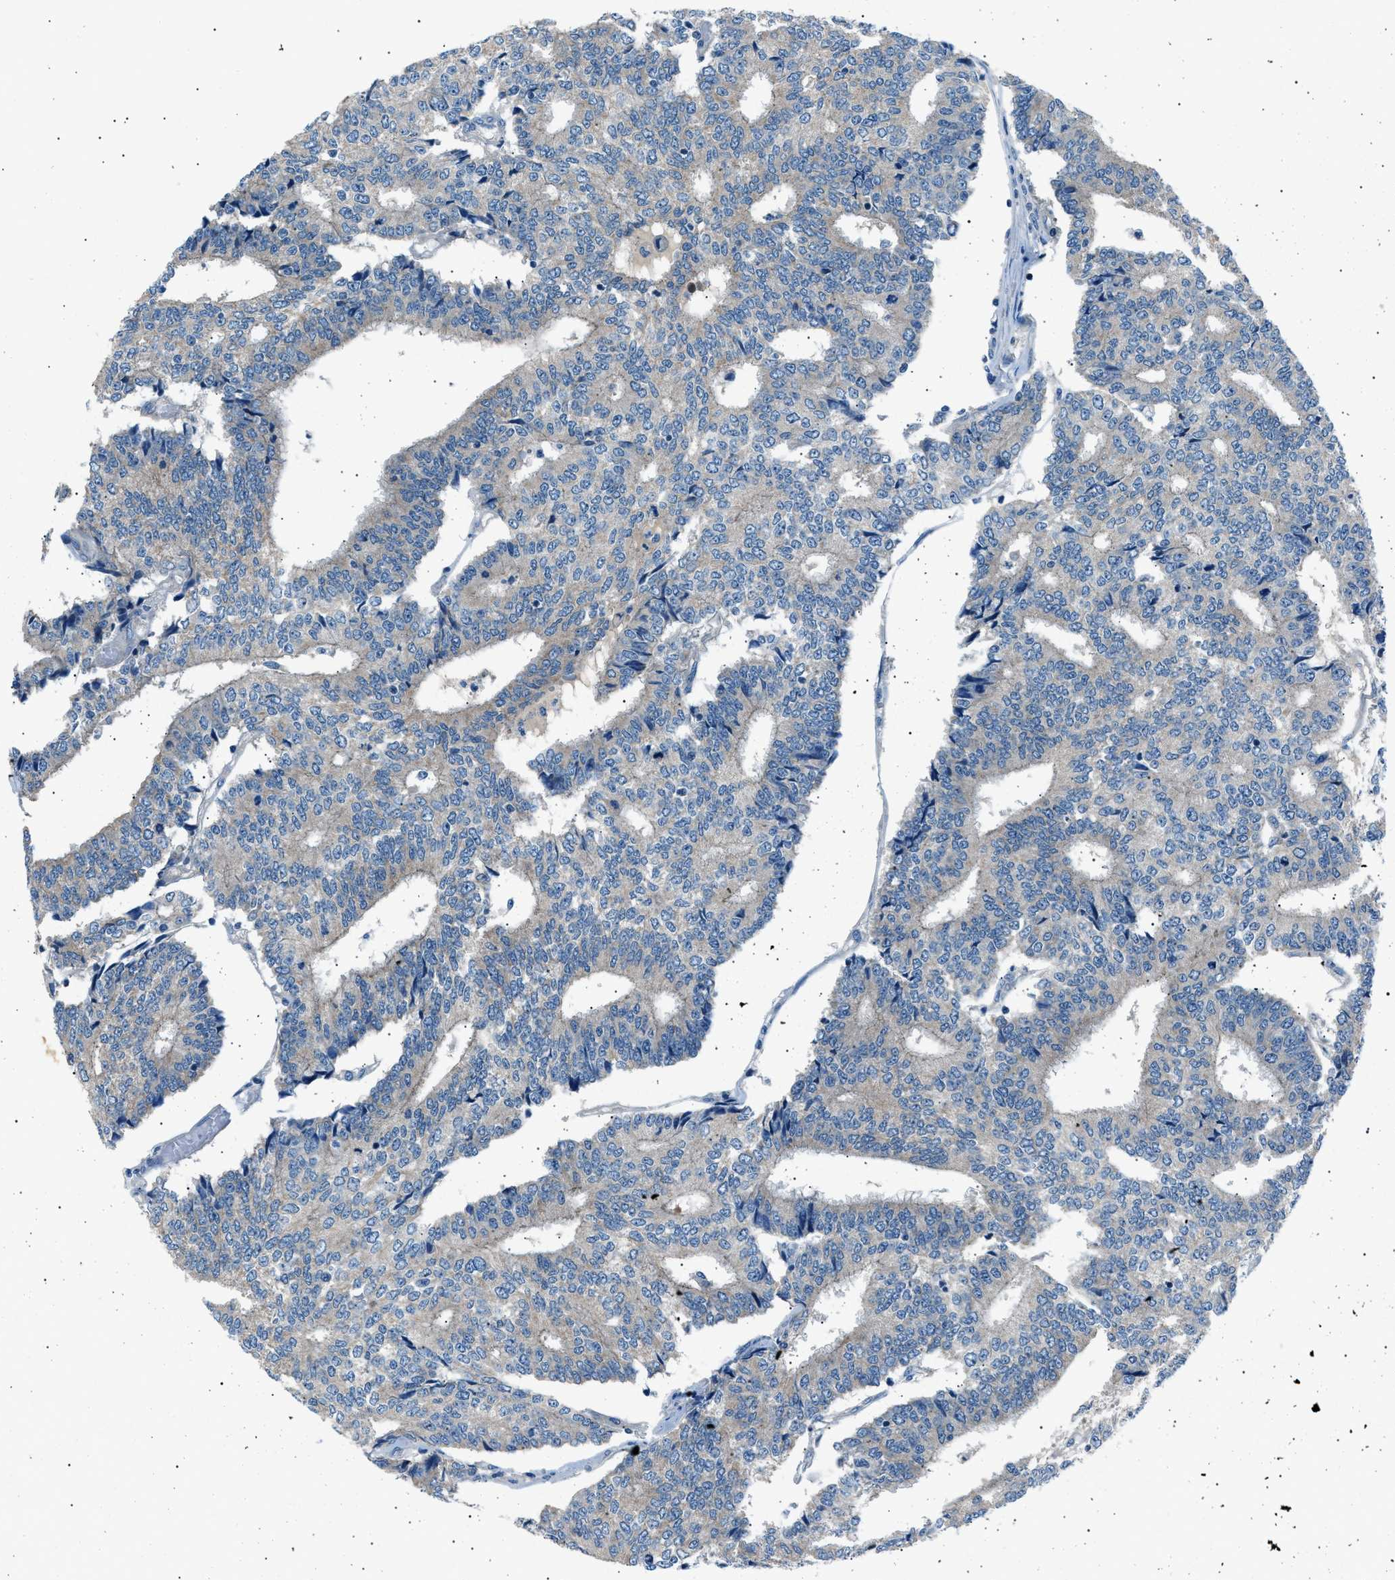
{"staining": {"intensity": "negative", "quantity": "none", "location": "none"}, "tissue": "prostate cancer", "cell_type": "Tumor cells", "image_type": "cancer", "snomed": [{"axis": "morphology", "description": "Normal tissue, NOS"}, {"axis": "morphology", "description": "Adenocarcinoma, High grade"}, {"axis": "topography", "description": "Prostate"}, {"axis": "topography", "description": "Seminal veicle"}], "caption": "IHC histopathology image of human prostate cancer stained for a protein (brown), which reveals no expression in tumor cells.", "gene": "LRRC37B", "patient": {"sex": "male", "age": 55}}